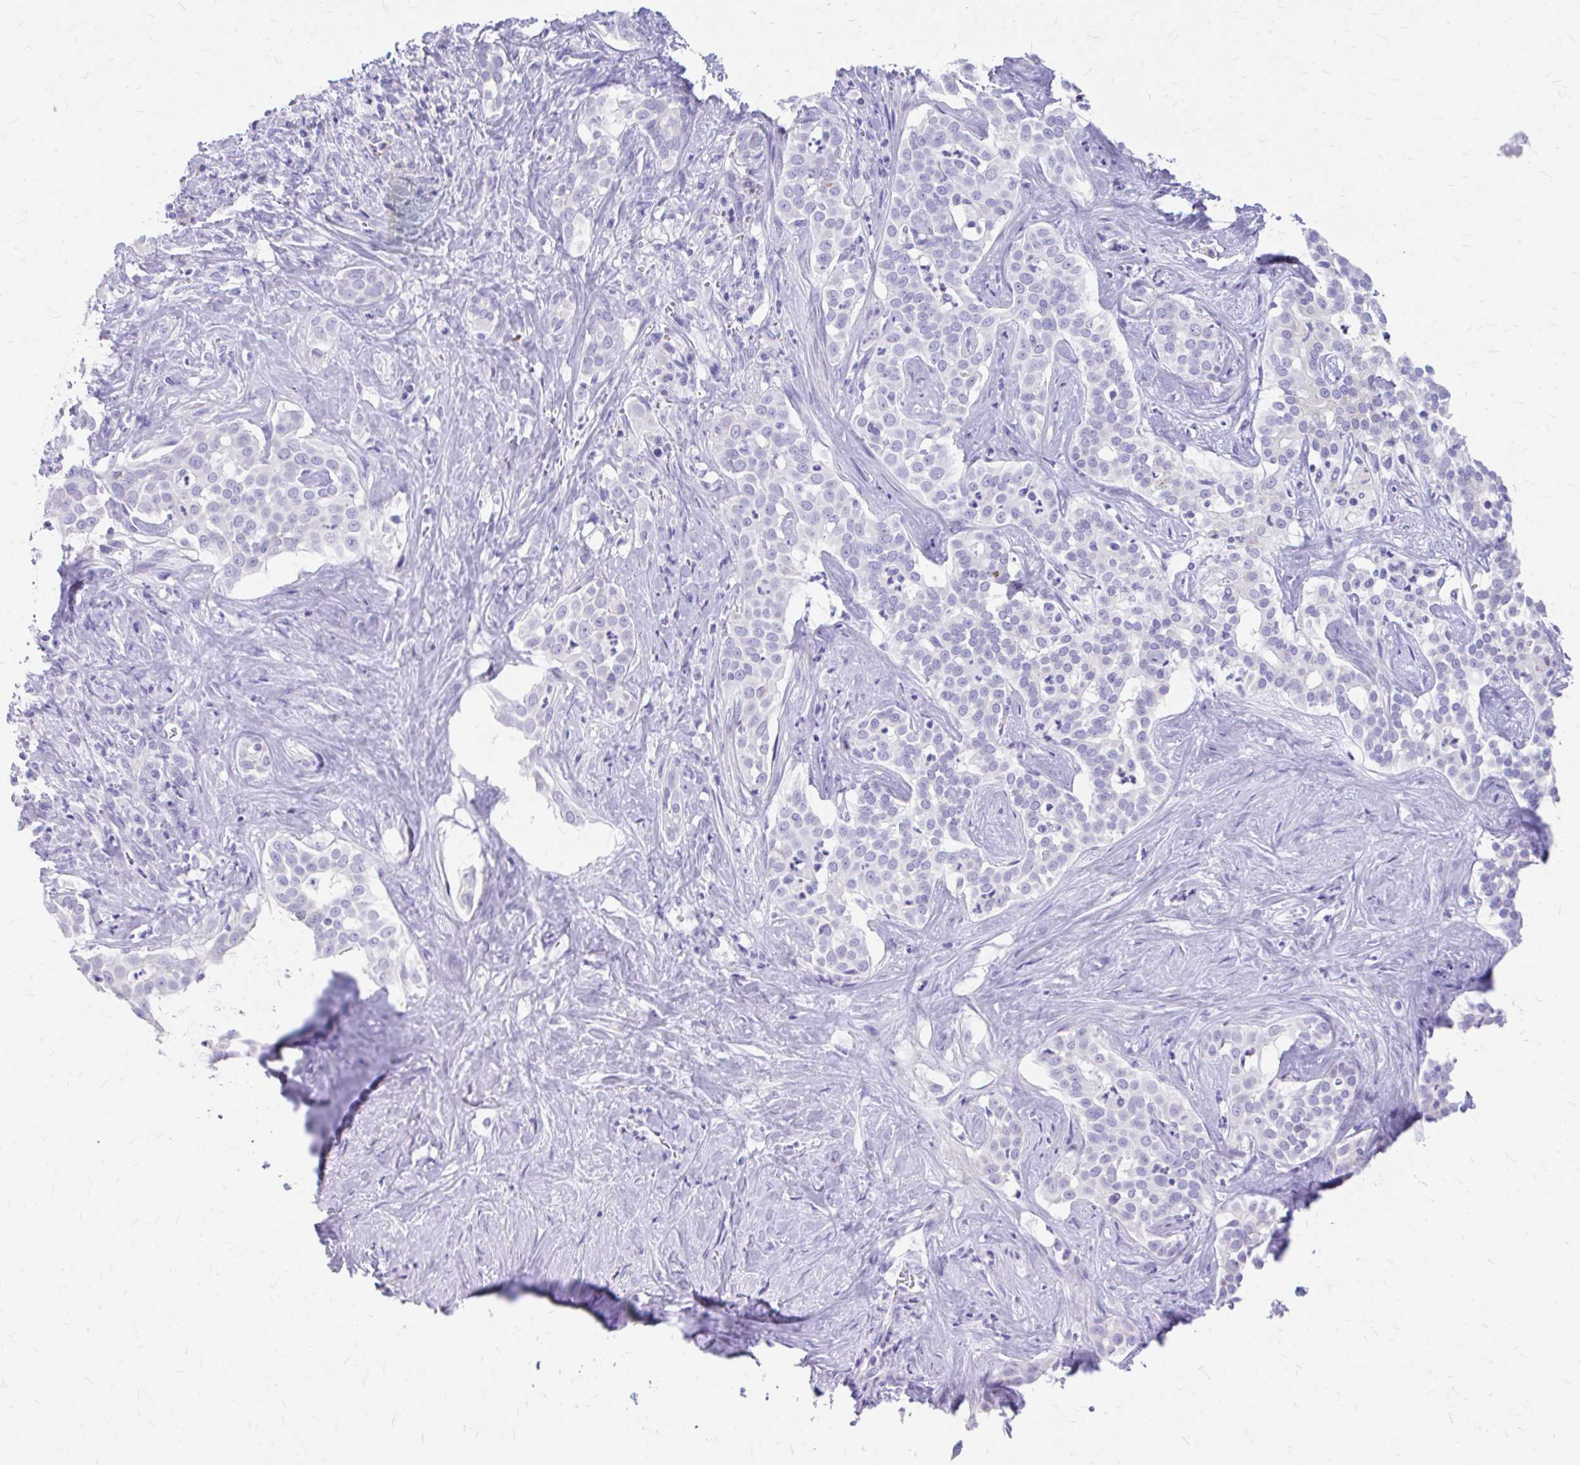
{"staining": {"intensity": "negative", "quantity": "none", "location": "none"}, "tissue": "liver cancer", "cell_type": "Tumor cells", "image_type": "cancer", "snomed": [{"axis": "morphology", "description": "Cholangiocarcinoma"}, {"axis": "topography", "description": "Liver"}], "caption": "A high-resolution photomicrograph shows immunohistochemistry (IHC) staining of liver cholangiocarcinoma, which exhibits no significant expression in tumor cells.", "gene": "KRIT1", "patient": {"sex": "male", "age": 67}}